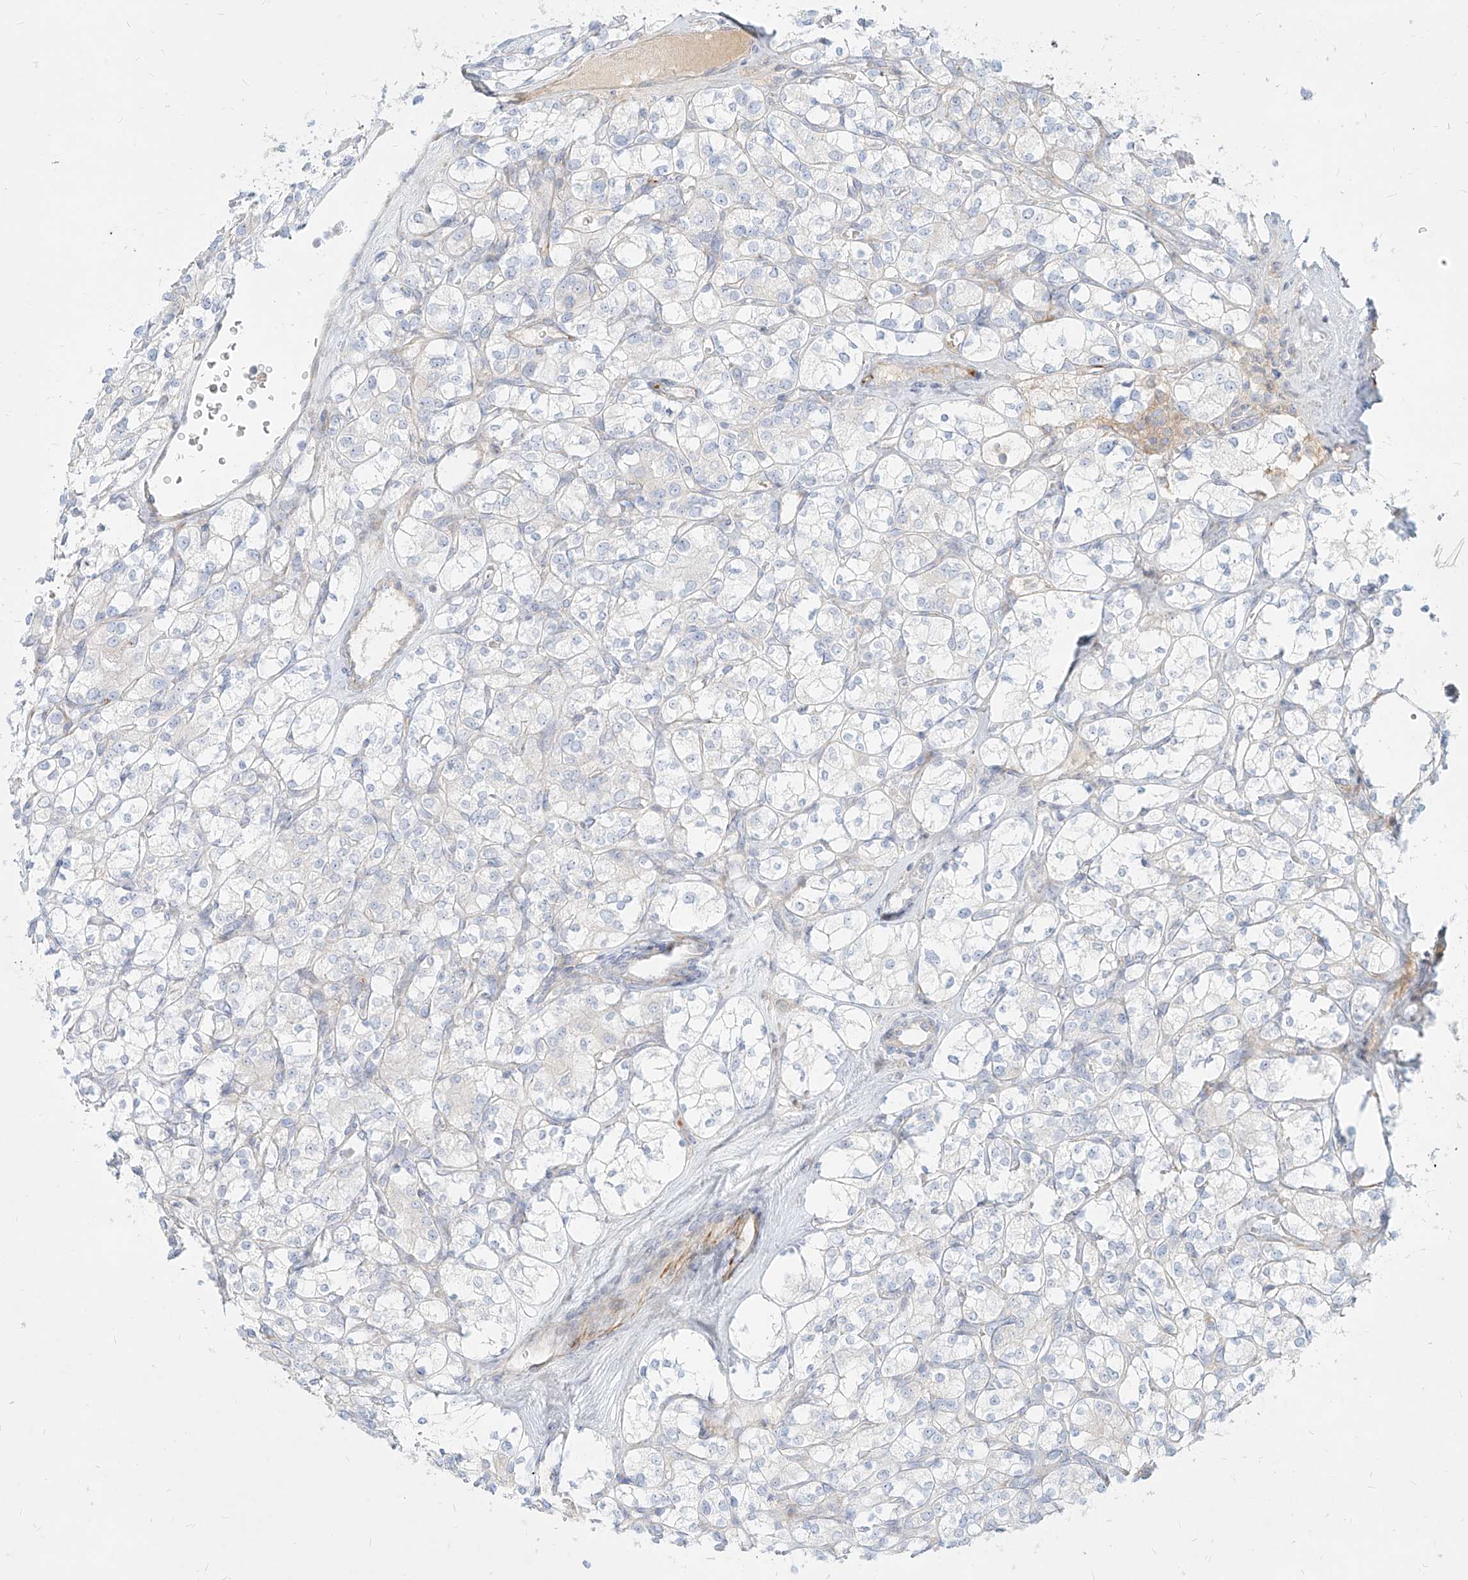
{"staining": {"intensity": "negative", "quantity": "none", "location": "none"}, "tissue": "renal cancer", "cell_type": "Tumor cells", "image_type": "cancer", "snomed": [{"axis": "morphology", "description": "Adenocarcinoma, NOS"}, {"axis": "topography", "description": "Kidney"}], "caption": "Tumor cells are negative for brown protein staining in adenocarcinoma (renal).", "gene": "MTX2", "patient": {"sex": "male", "age": 77}}